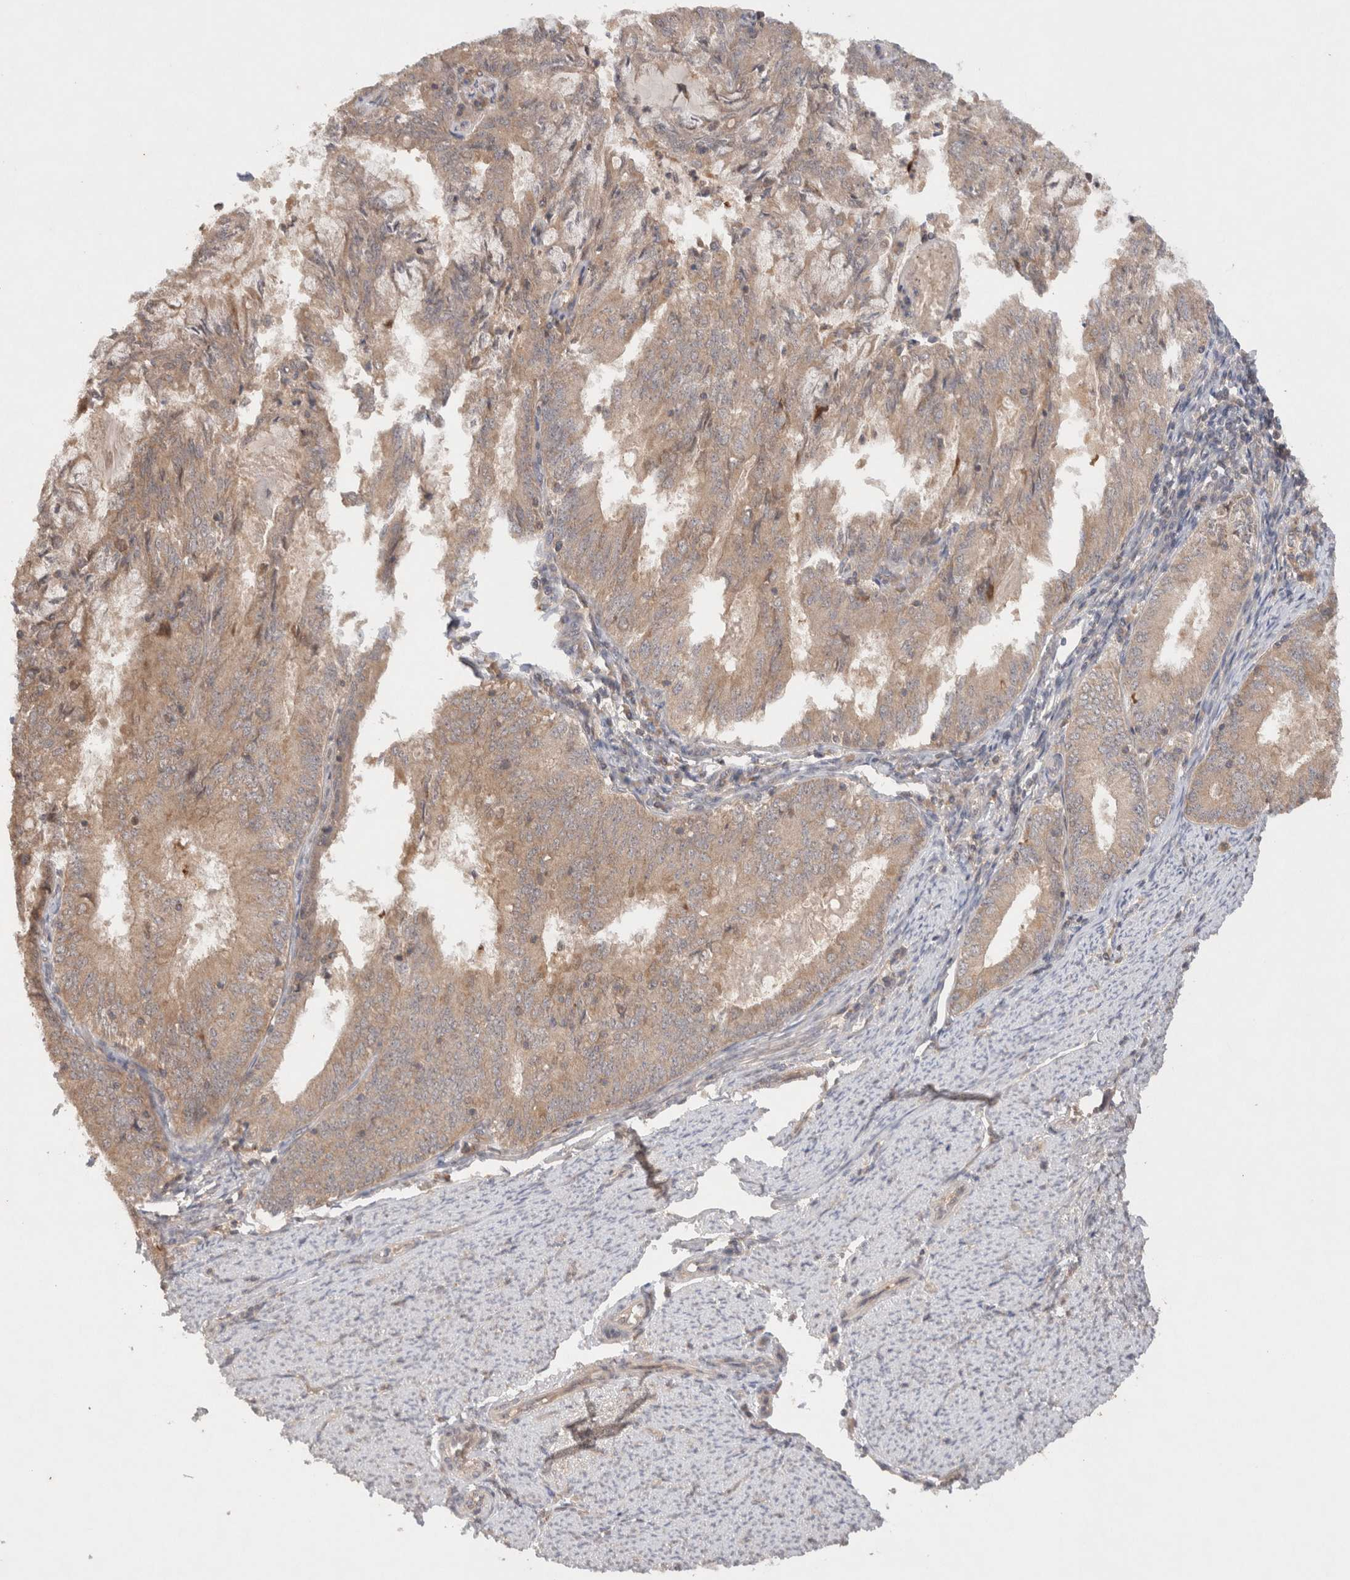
{"staining": {"intensity": "weak", "quantity": ">75%", "location": "cytoplasmic/membranous"}, "tissue": "endometrial cancer", "cell_type": "Tumor cells", "image_type": "cancer", "snomed": [{"axis": "morphology", "description": "Adenocarcinoma, NOS"}, {"axis": "topography", "description": "Endometrium"}], "caption": "Immunohistochemical staining of human adenocarcinoma (endometrial) exhibits low levels of weak cytoplasmic/membranous protein expression in about >75% of tumor cells.", "gene": "KLHL20", "patient": {"sex": "female", "age": 57}}